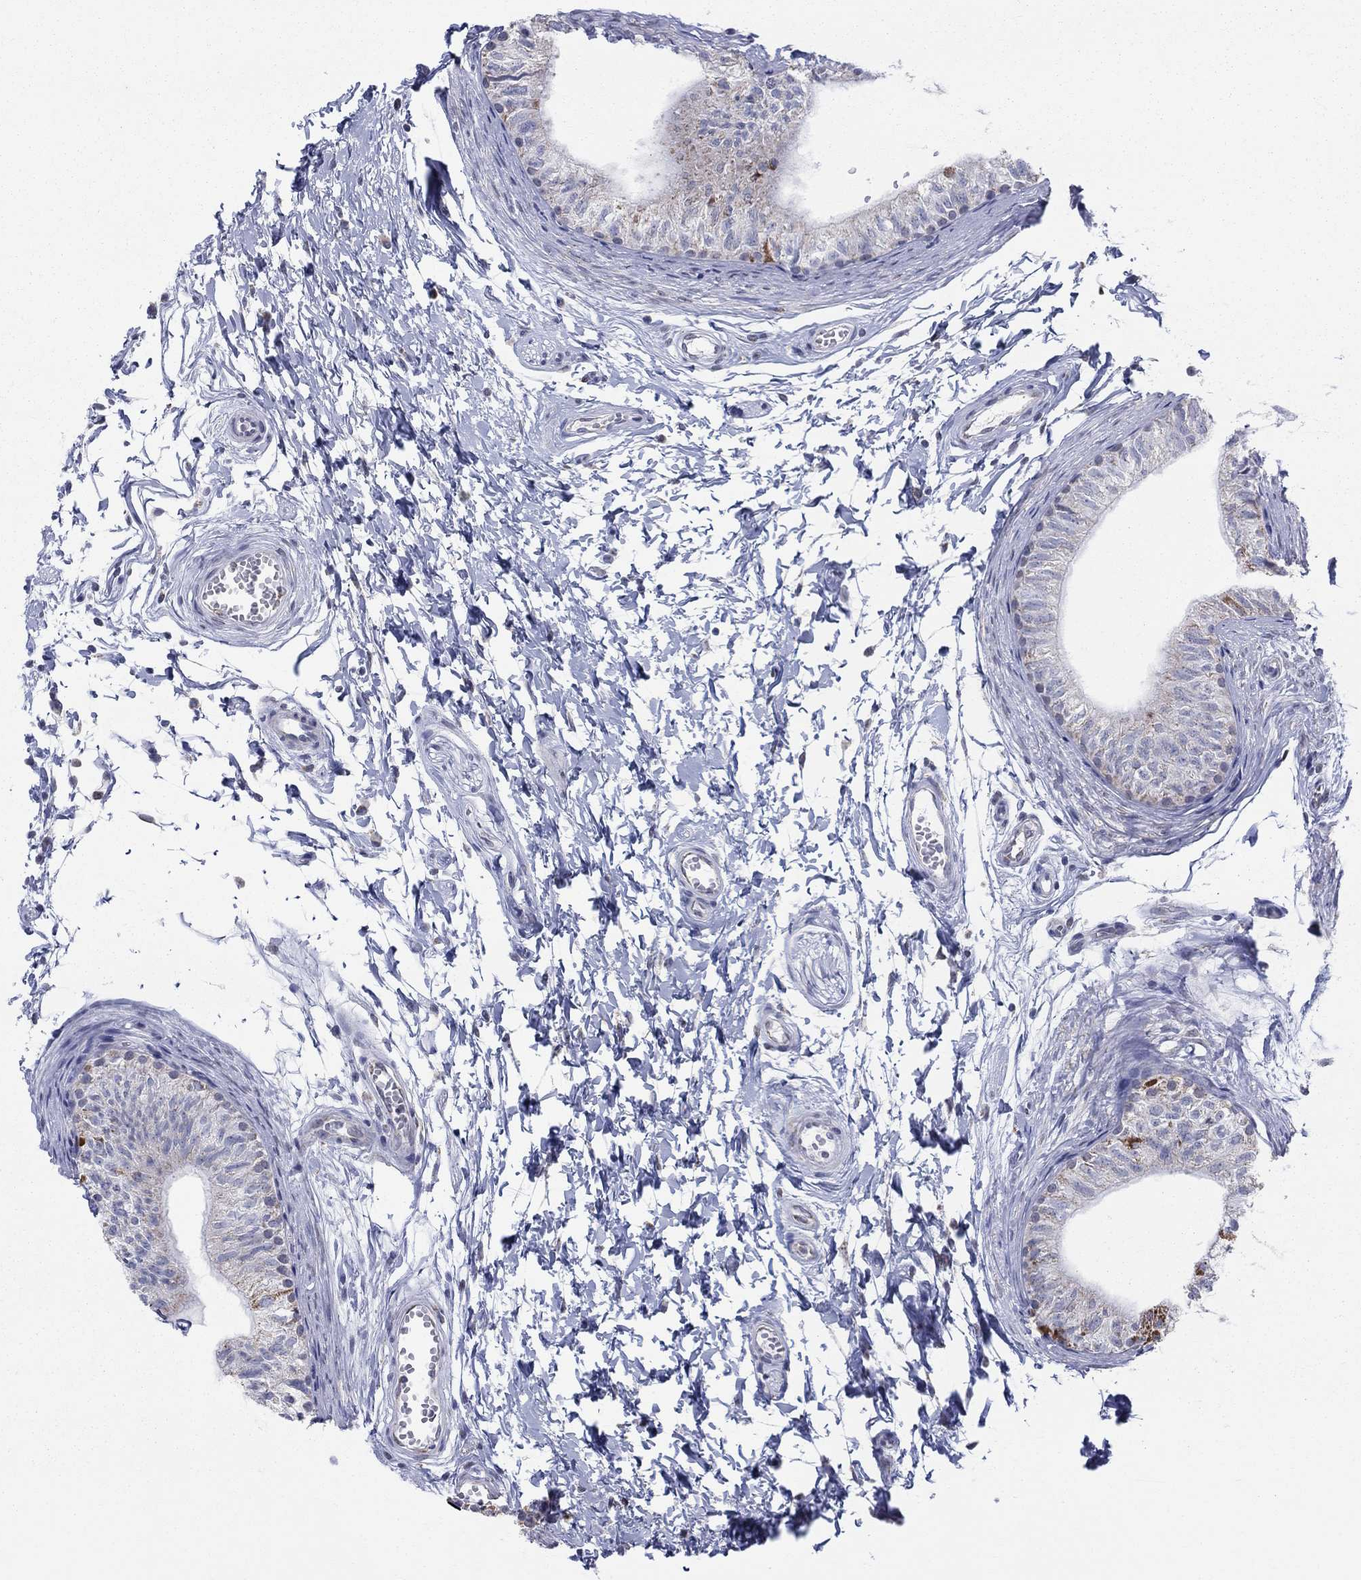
{"staining": {"intensity": "moderate", "quantity": "<25%", "location": "cytoplasmic/membranous"}, "tissue": "epididymis", "cell_type": "Glandular cells", "image_type": "normal", "snomed": [{"axis": "morphology", "description": "Normal tissue, NOS"}, {"axis": "topography", "description": "Epididymis"}], "caption": "Protein staining by IHC shows moderate cytoplasmic/membranous staining in about <25% of glandular cells in benign epididymis.", "gene": "KISS1R", "patient": {"sex": "male", "age": 22}}